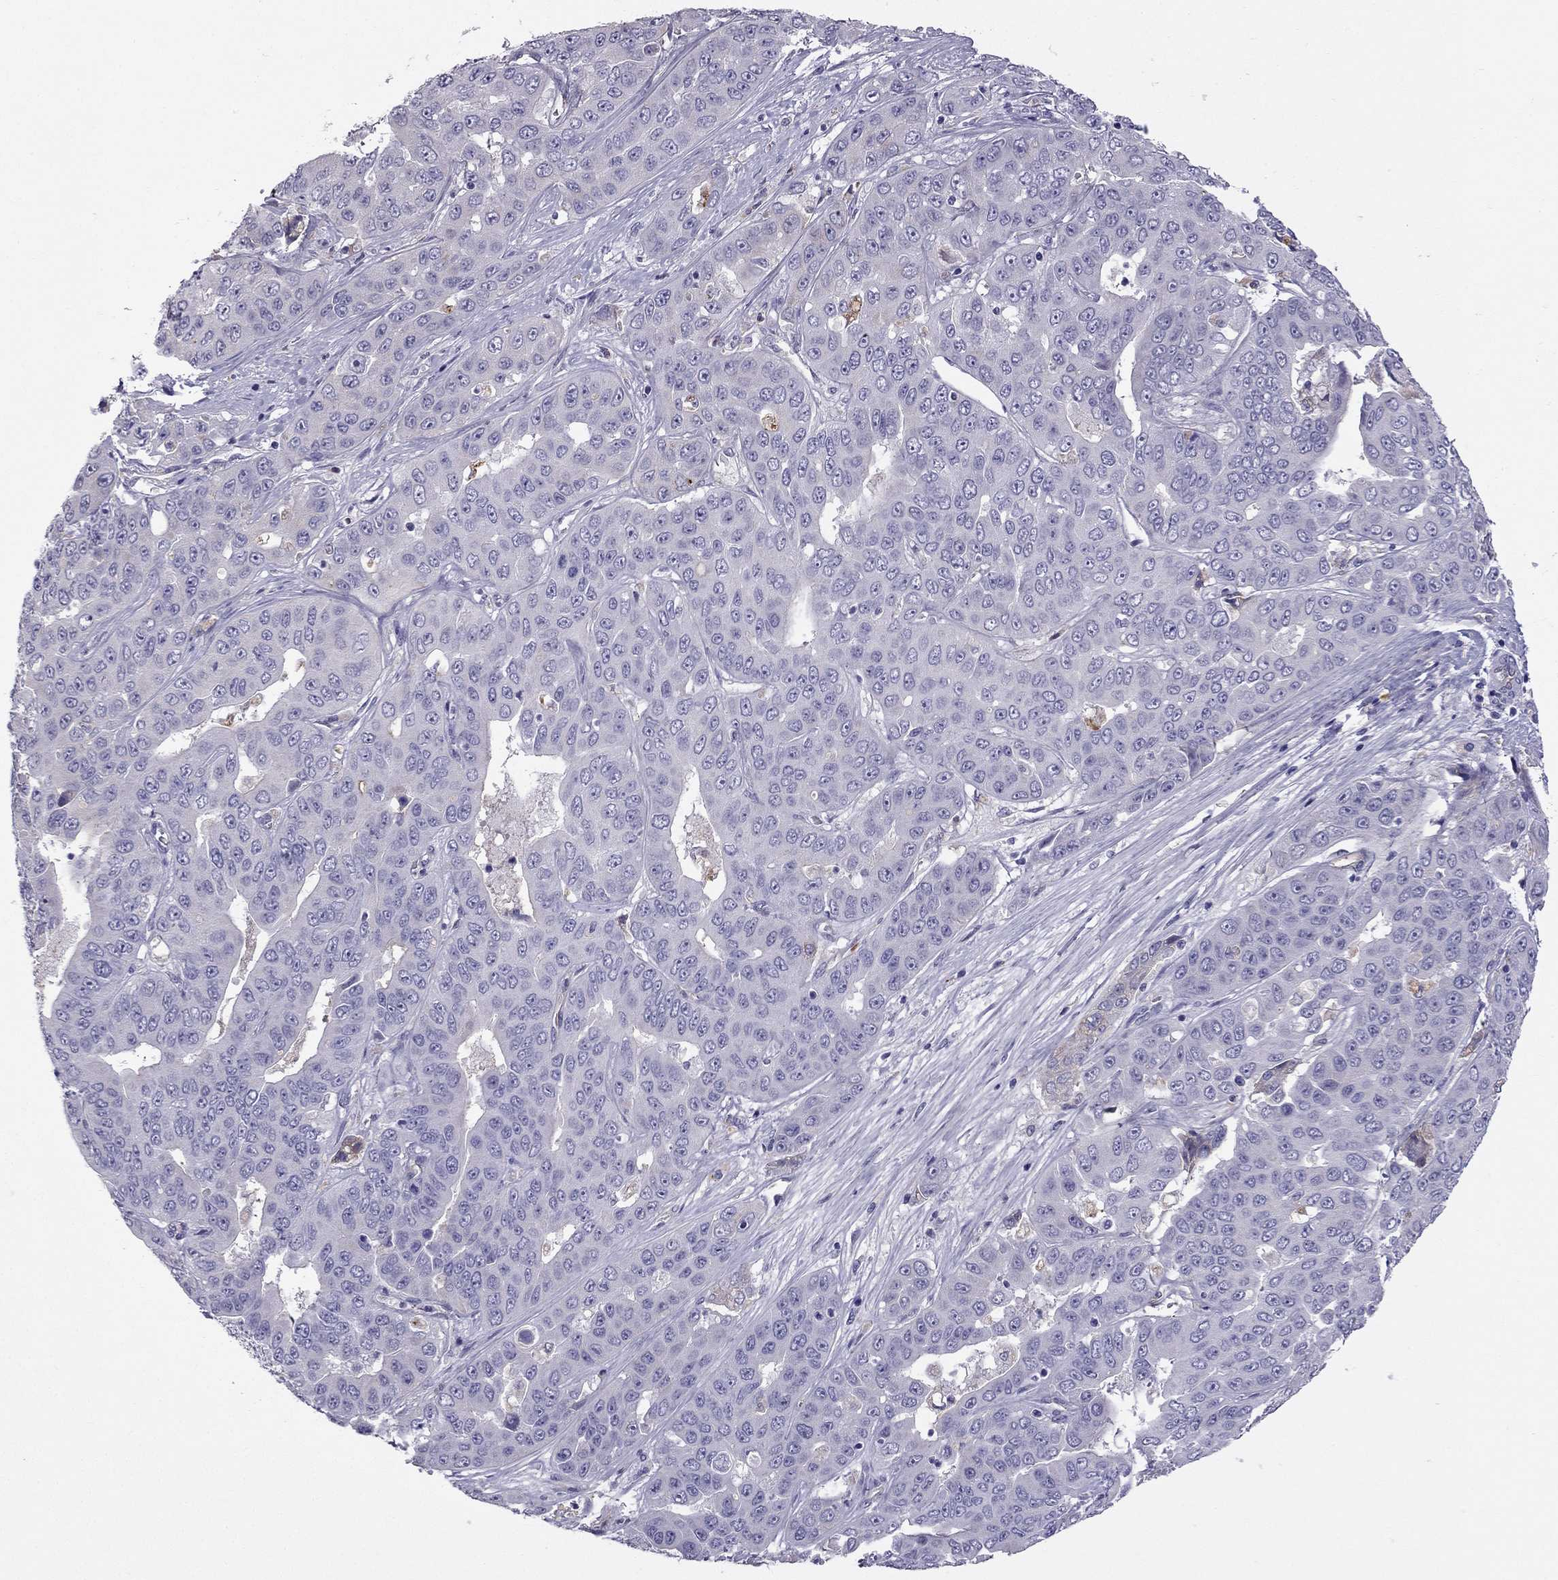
{"staining": {"intensity": "negative", "quantity": "none", "location": "none"}, "tissue": "liver cancer", "cell_type": "Tumor cells", "image_type": "cancer", "snomed": [{"axis": "morphology", "description": "Cholangiocarcinoma"}, {"axis": "topography", "description": "Liver"}], "caption": "A high-resolution image shows immunohistochemistry (IHC) staining of liver cancer, which demonstrates no significant staining in tumor cells.", "gene": "STOML3", "patient": {"sex": "female", "age": 52}}